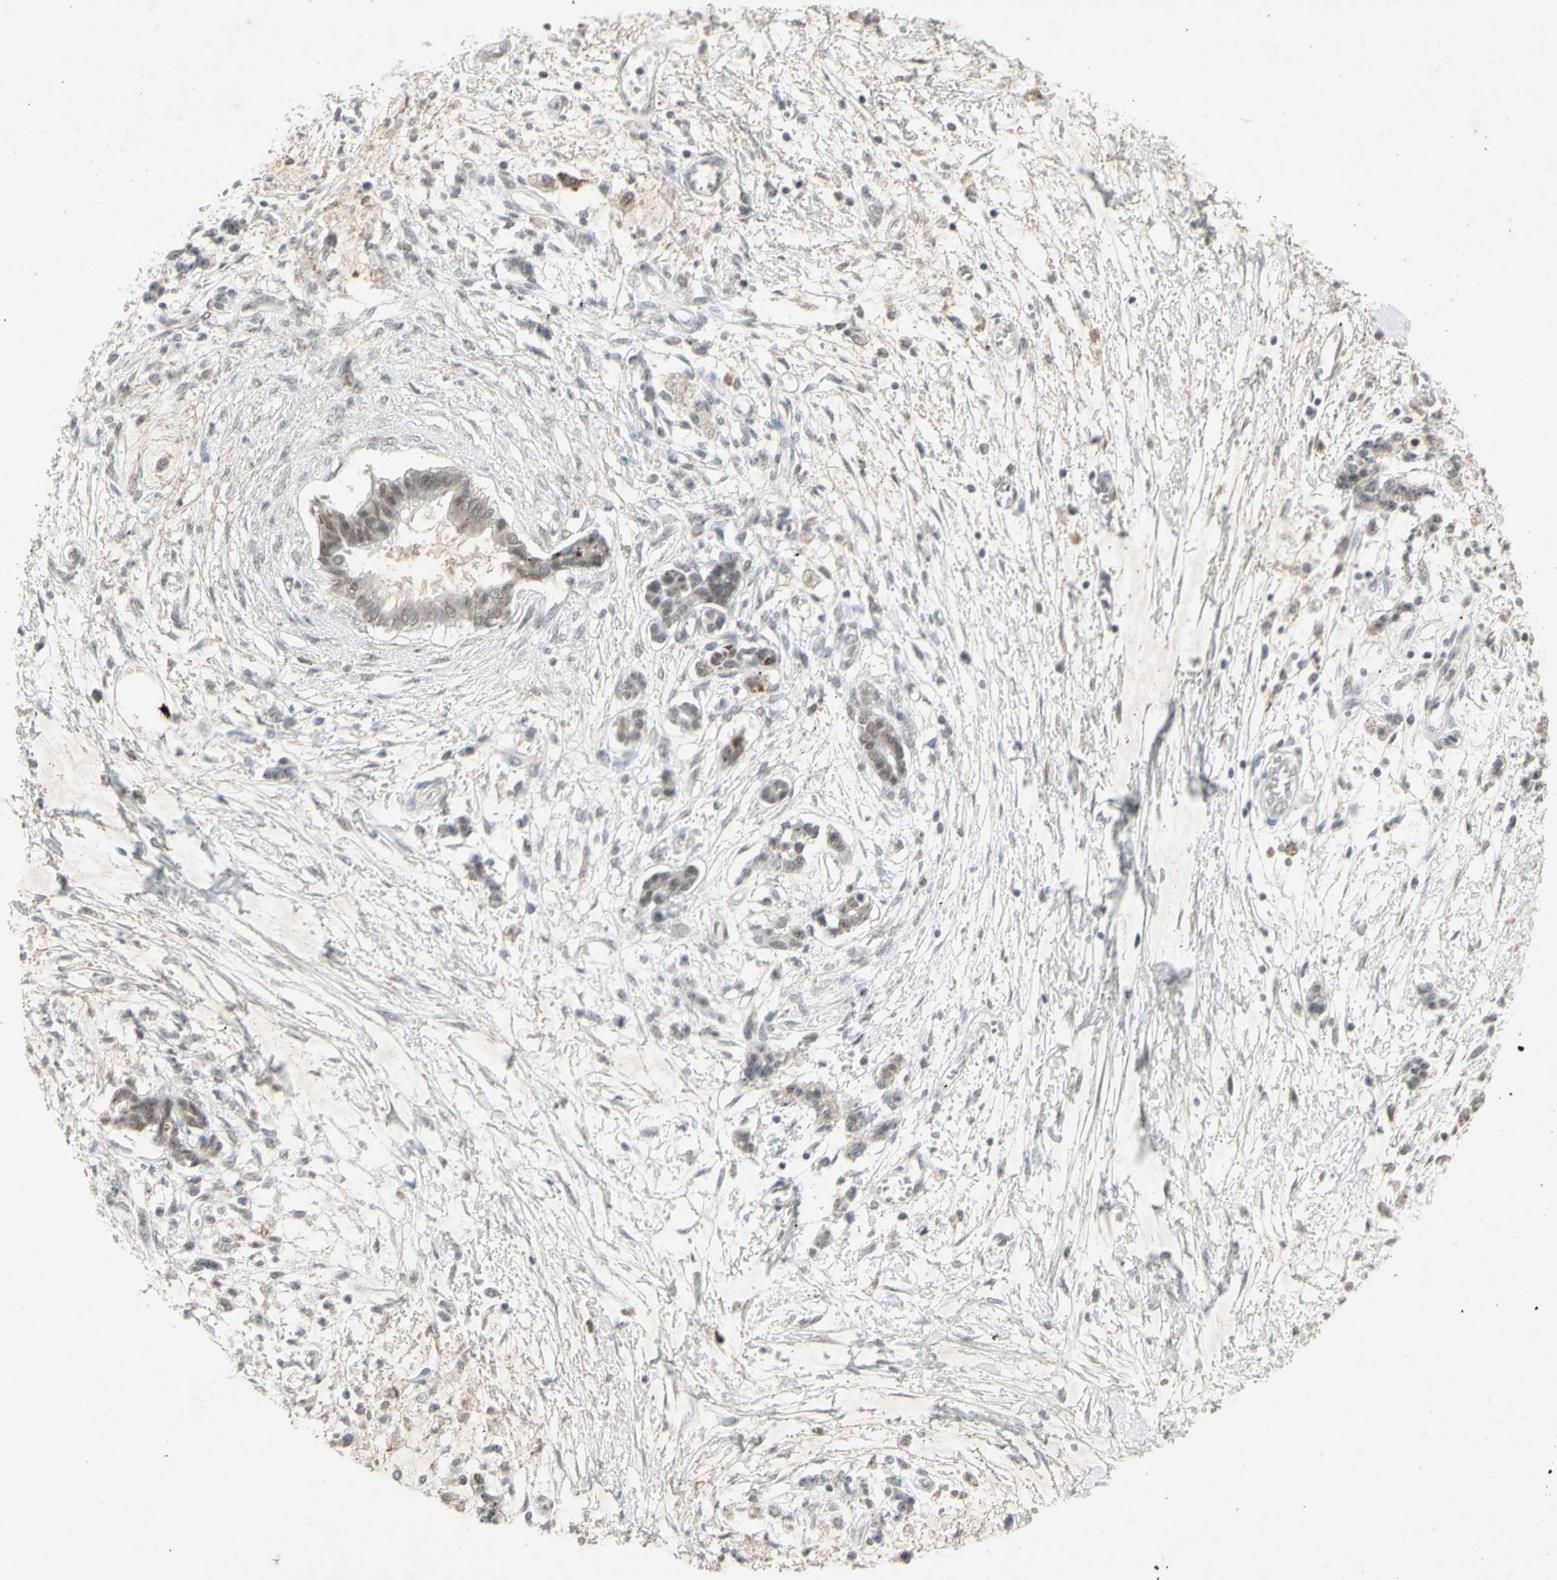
{"staining": {"intensity": "weak", "quantity": ">75%", "location": "cytoplasmic/membranous"}, "tissue": "pancreatic cancer", "cell_type": "Tumor cells", "image_type": "cancer", "snomed": [{"axis": "morphology", "description": "Adenocarcinoma, NOS"}, {"axis": "topography", "description": "Pancreas"}], "caption": "The immunohistochemical stain labels weak cytoplasmic/membranous expression in tumor cells of pancreatic cancer (adenocarcinoma) tissue.", "gene": "CENPB", "patient": {"sex": "male", "age": 56}}